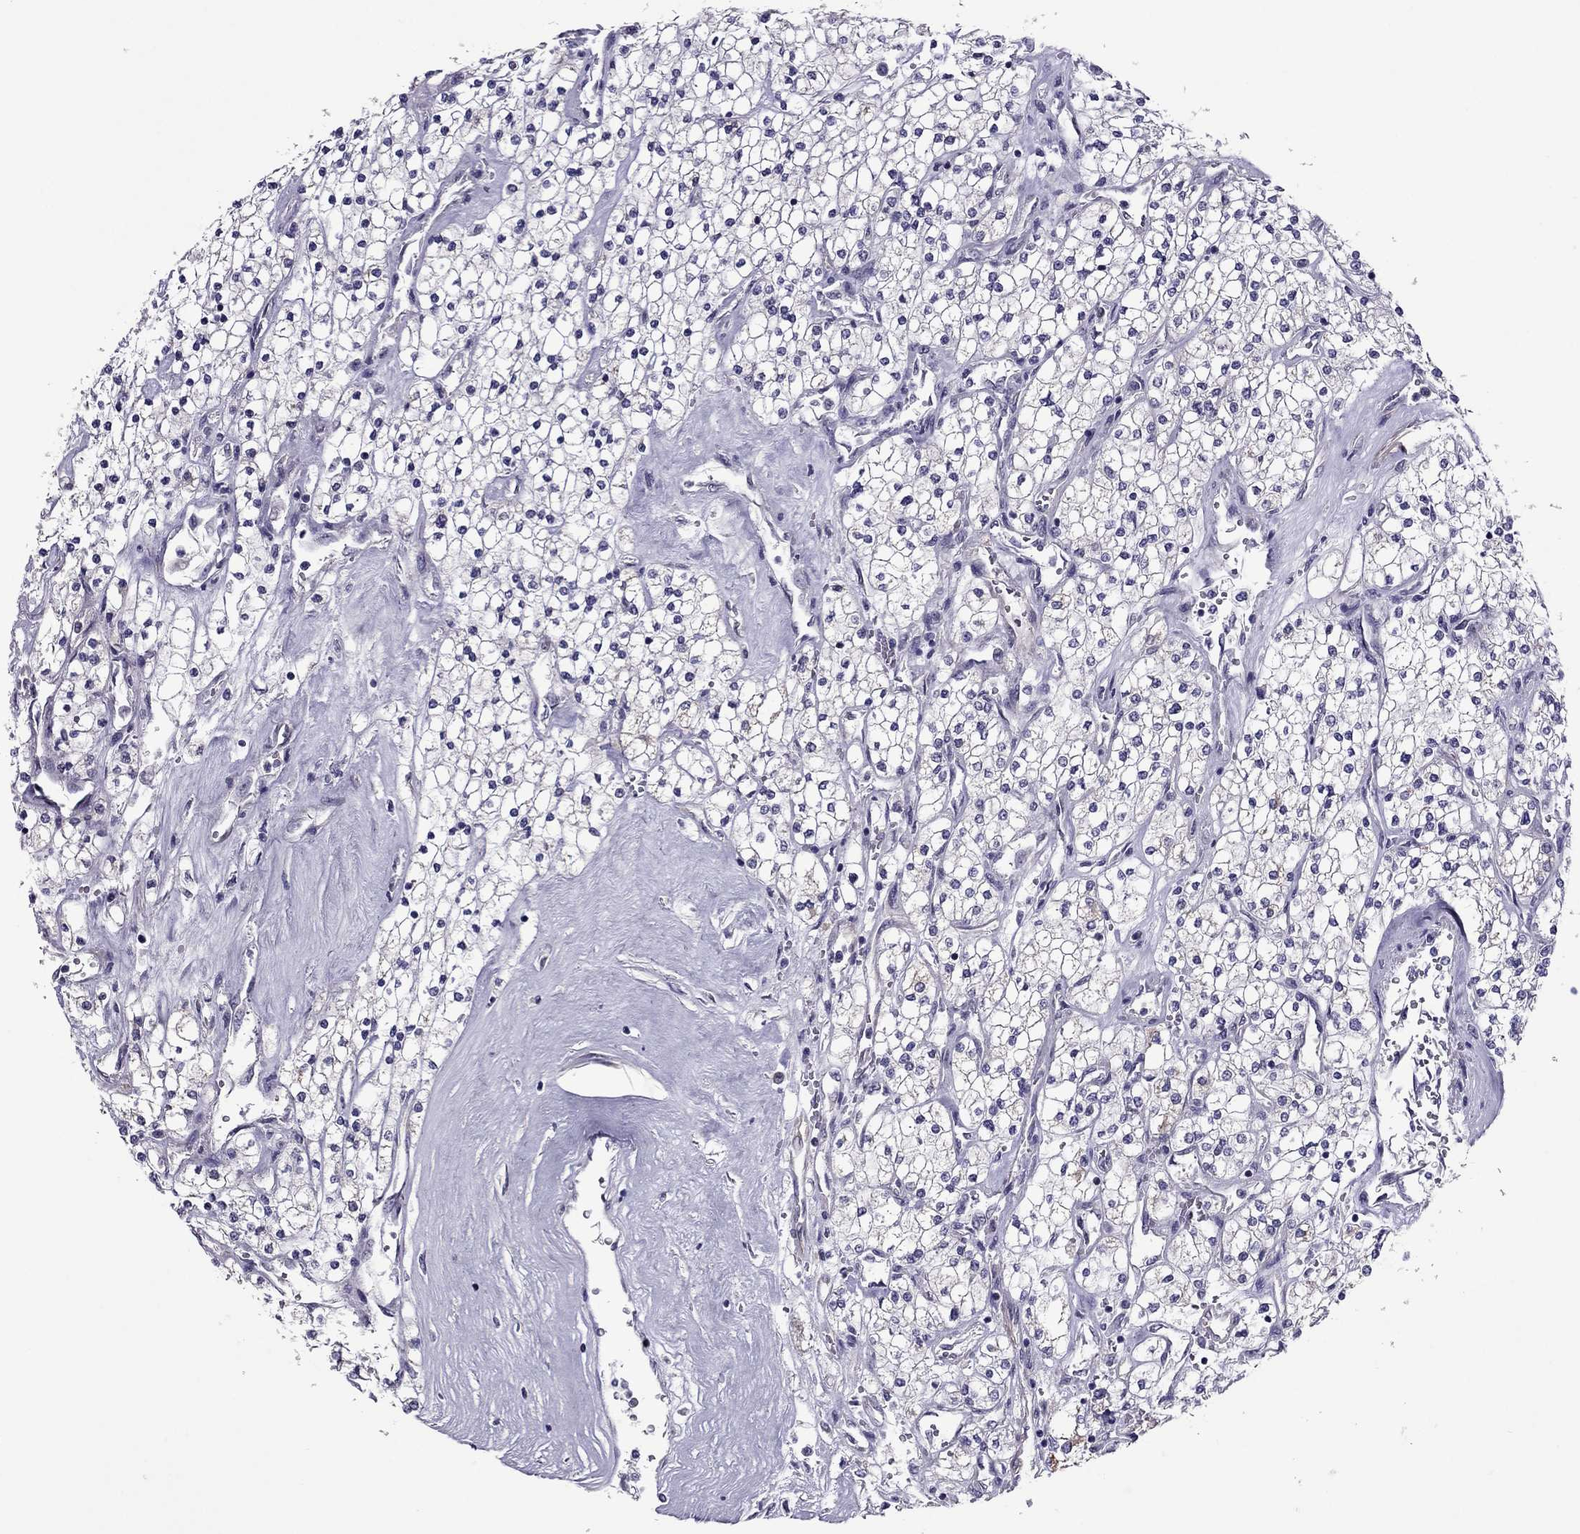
{"staining": {"intensity": "negative", "quantity": "none", "location": "none"}, "tissue": "renal cancer", "cell_type": "Tumor cells", "image_type": "cancer", "snomed": [{"axis": "morphology", "description": "Adenocarcinoma, NOS"}, {"axis": "topography", "description": "Kidney"}], "caption": "High magnification brightfield microscopy of renal cancer (adenocarcinoma) stained with DAB (brown) and counterstained with hematoxylin (blue): tumor cells show no significant expression.", "gene": "SLC16A8", "patient": {"sex": "male", "age": 80}}